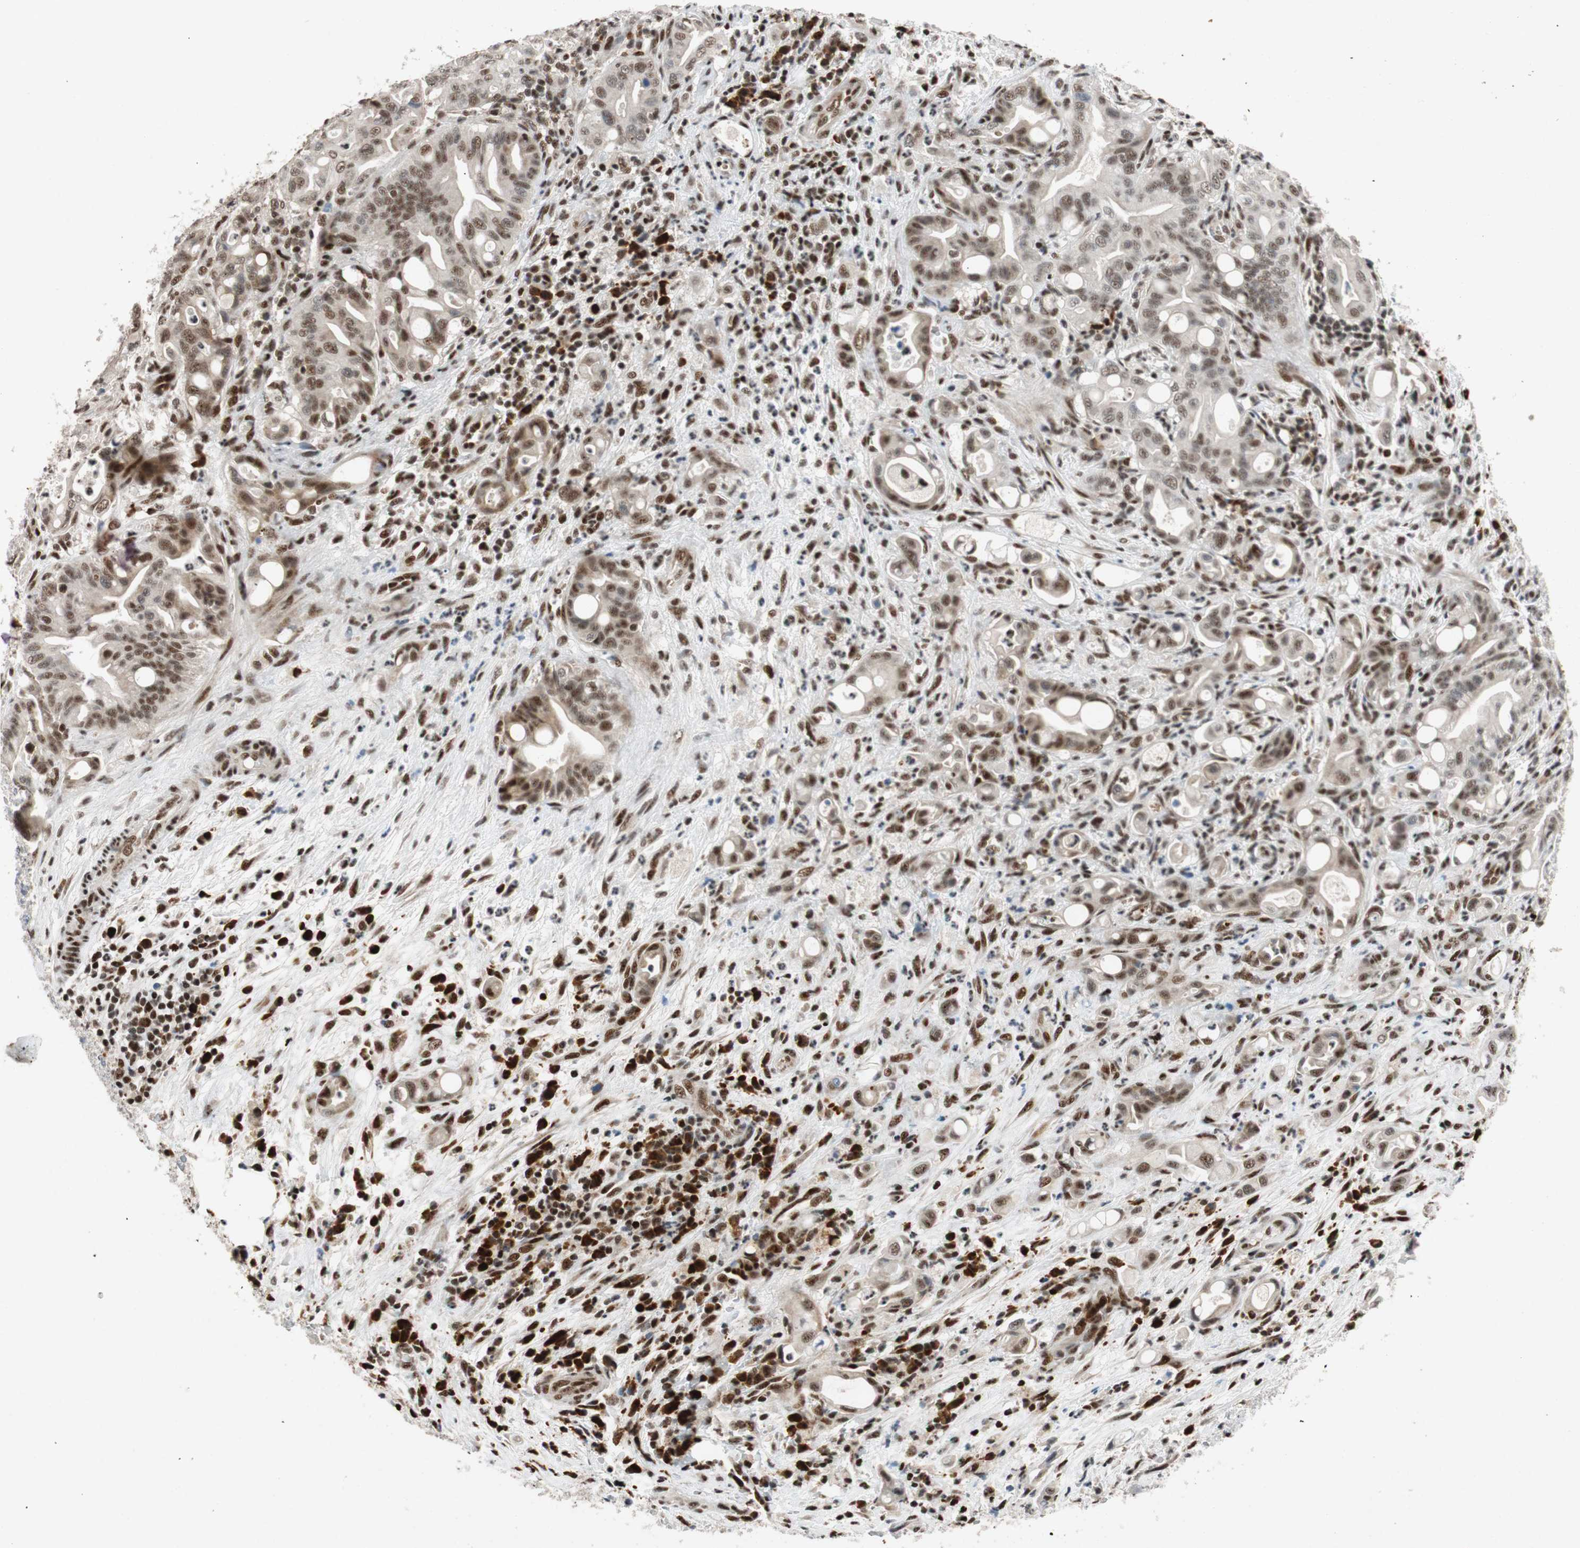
{"staining": {"intensity": "moderate", "quantity": ">75%", "location": "nuclear"}, "tissue": "liver cancer", "cell_type": "Tumor cells", "image_type": "cancer", "snomed": [{"axis": "morphology", "description": "Cholangiocarcinoma"}, {"axis": "topography", "description": "Liver"}], "caption": "The micrograph exhibits staining of liver cholangiocarcinoma, revealing moderate nuclear protein positivity (brown color) within tumor cells.", "gene": "NCBP3", "patient": {"sex": "female", "age": 68}}